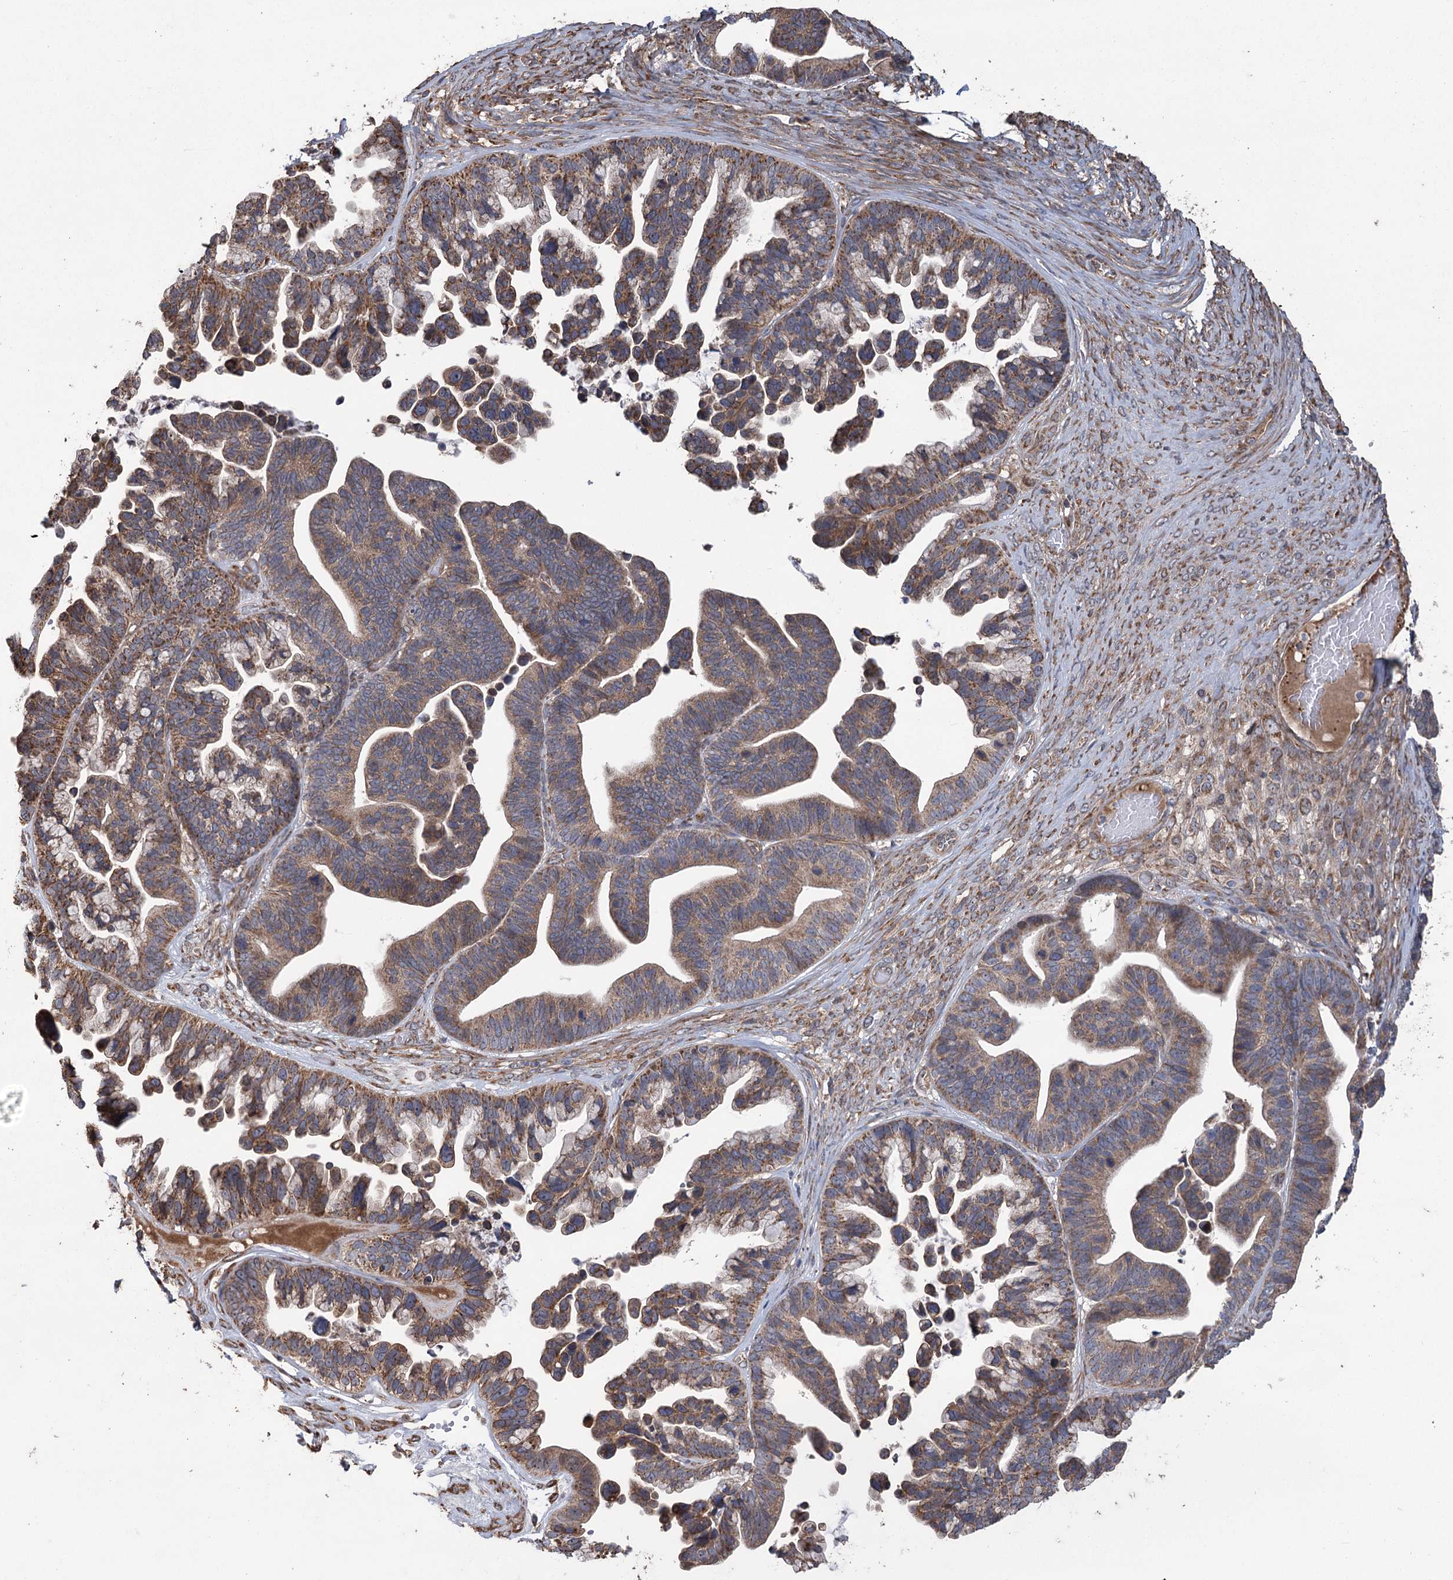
{"staining": {"intensity": "moderate", "quantity": ">75%", "location": "cytoplasmic/membranous"}, "tissue": "ovarian cancer", "cell_type": "Tumor cells", "image_type": "cancer", "snomed": [{"axis": "morphology", "description": "Cystadenocarcinoma, serous, NOS"}, {"axis": "topography", "description": "Ovary"}], "caption": "Immunohistochemistry (IHC) image of neoplastic tissue: ovarian cancer stained using immunohistochemistry (IHC) shows medium levels of moderate protein expression localized specifically in the cytoplasmic/membranous of tumor cells, appearing as a cytoplasmic/membranous brown color.", "gene": "RWDD4", "patient": {"sex": "female", "age": 56}}